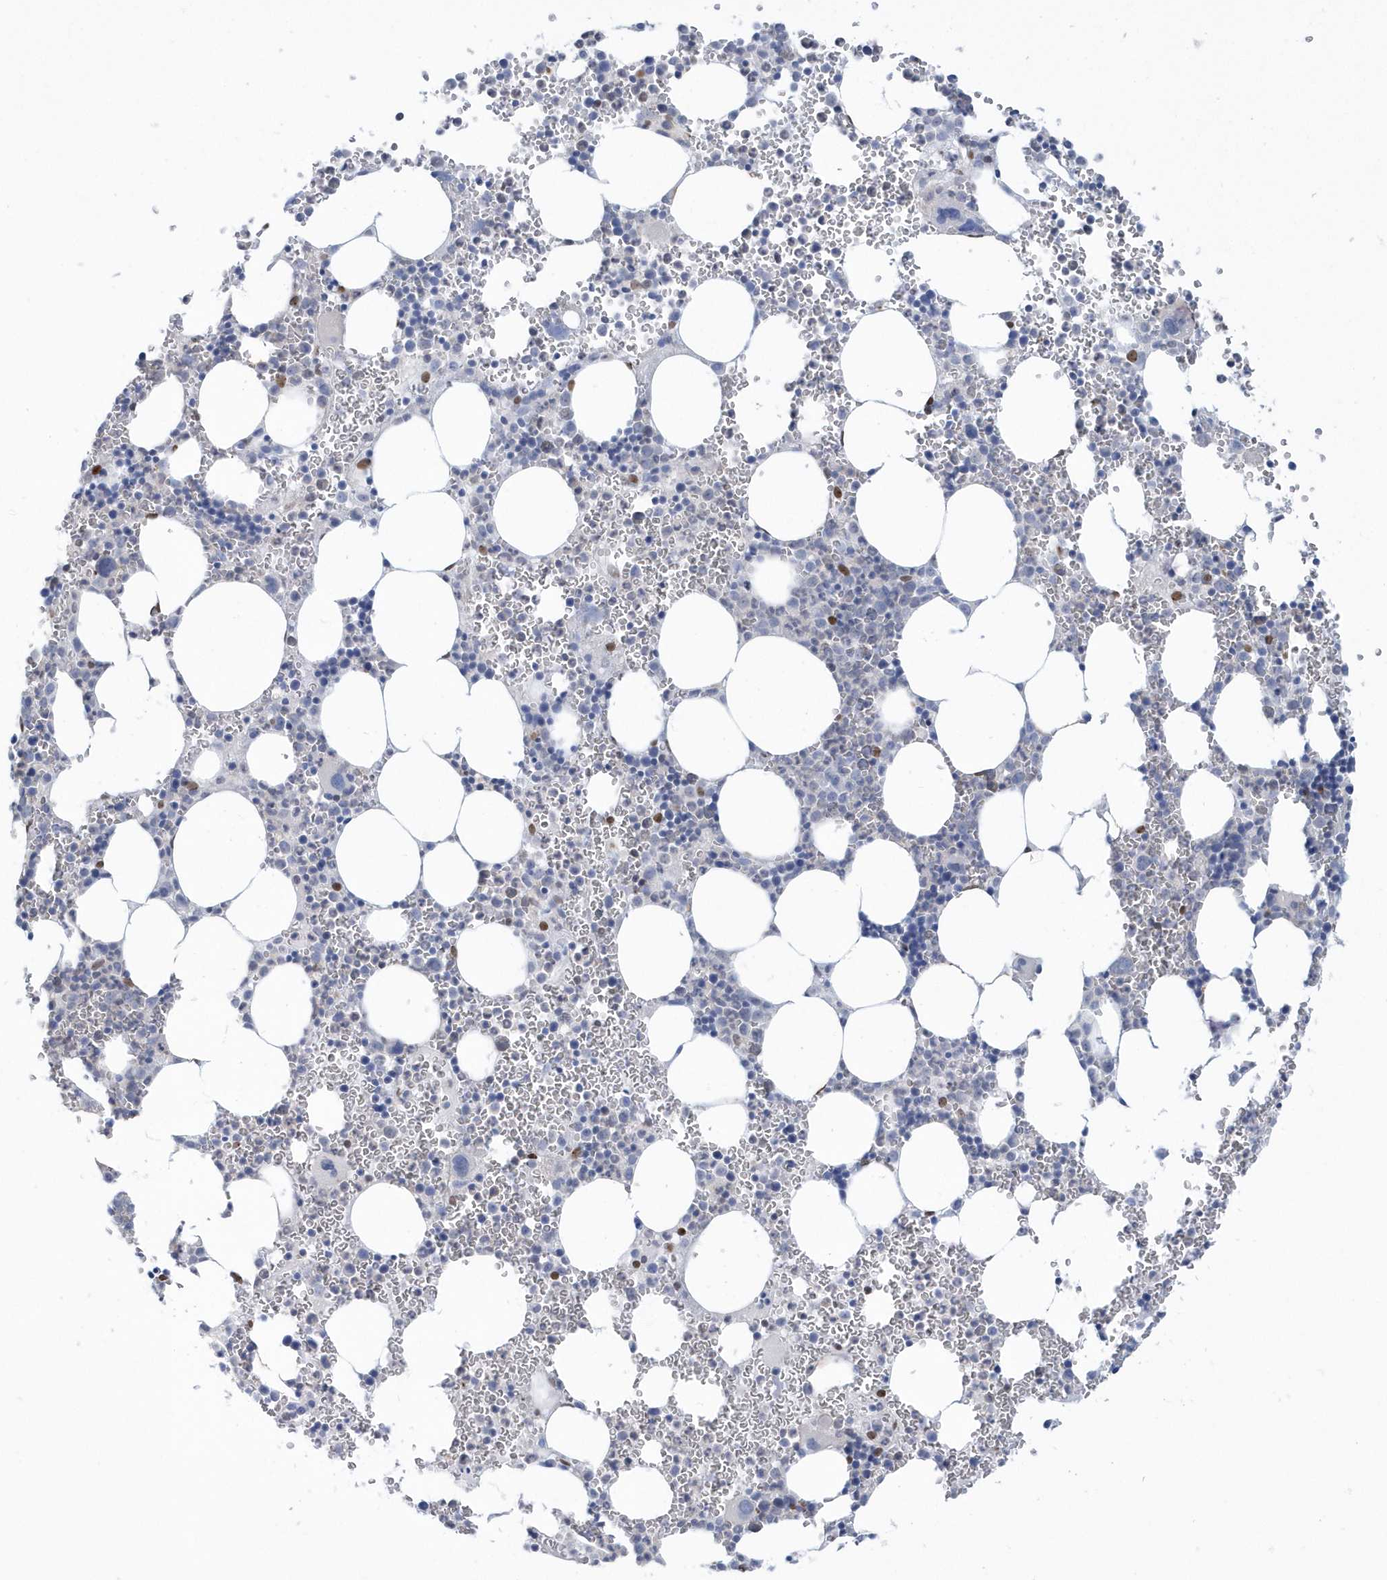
{"staining": {"intensity": "moderate", "quantity": "<25%", "location": "nuclear"}, "tissue": "bone marrow", "cell_type": "Hematopoietic cells", "image_type": "normal", "snomed": [{"axis": "morphology", "description": "Normal tissue, NOS"}, {"axis": "topography", "description": "Bone marrow"}], "caption": "An immunohistochemistry (IHC) image of normal tissue is shown. Protein staining in brown labels moderate nuclear positivity in bone marrow within hematopoietic cells. The staining was performed using DAB (3,3'-diaminobenzidine), with brown indicating positive protein expression. Nuclei are stained blue with hematoxylin.", "gene": "MACROH2A2", "patient": {"sex": "female", "age": 78}}